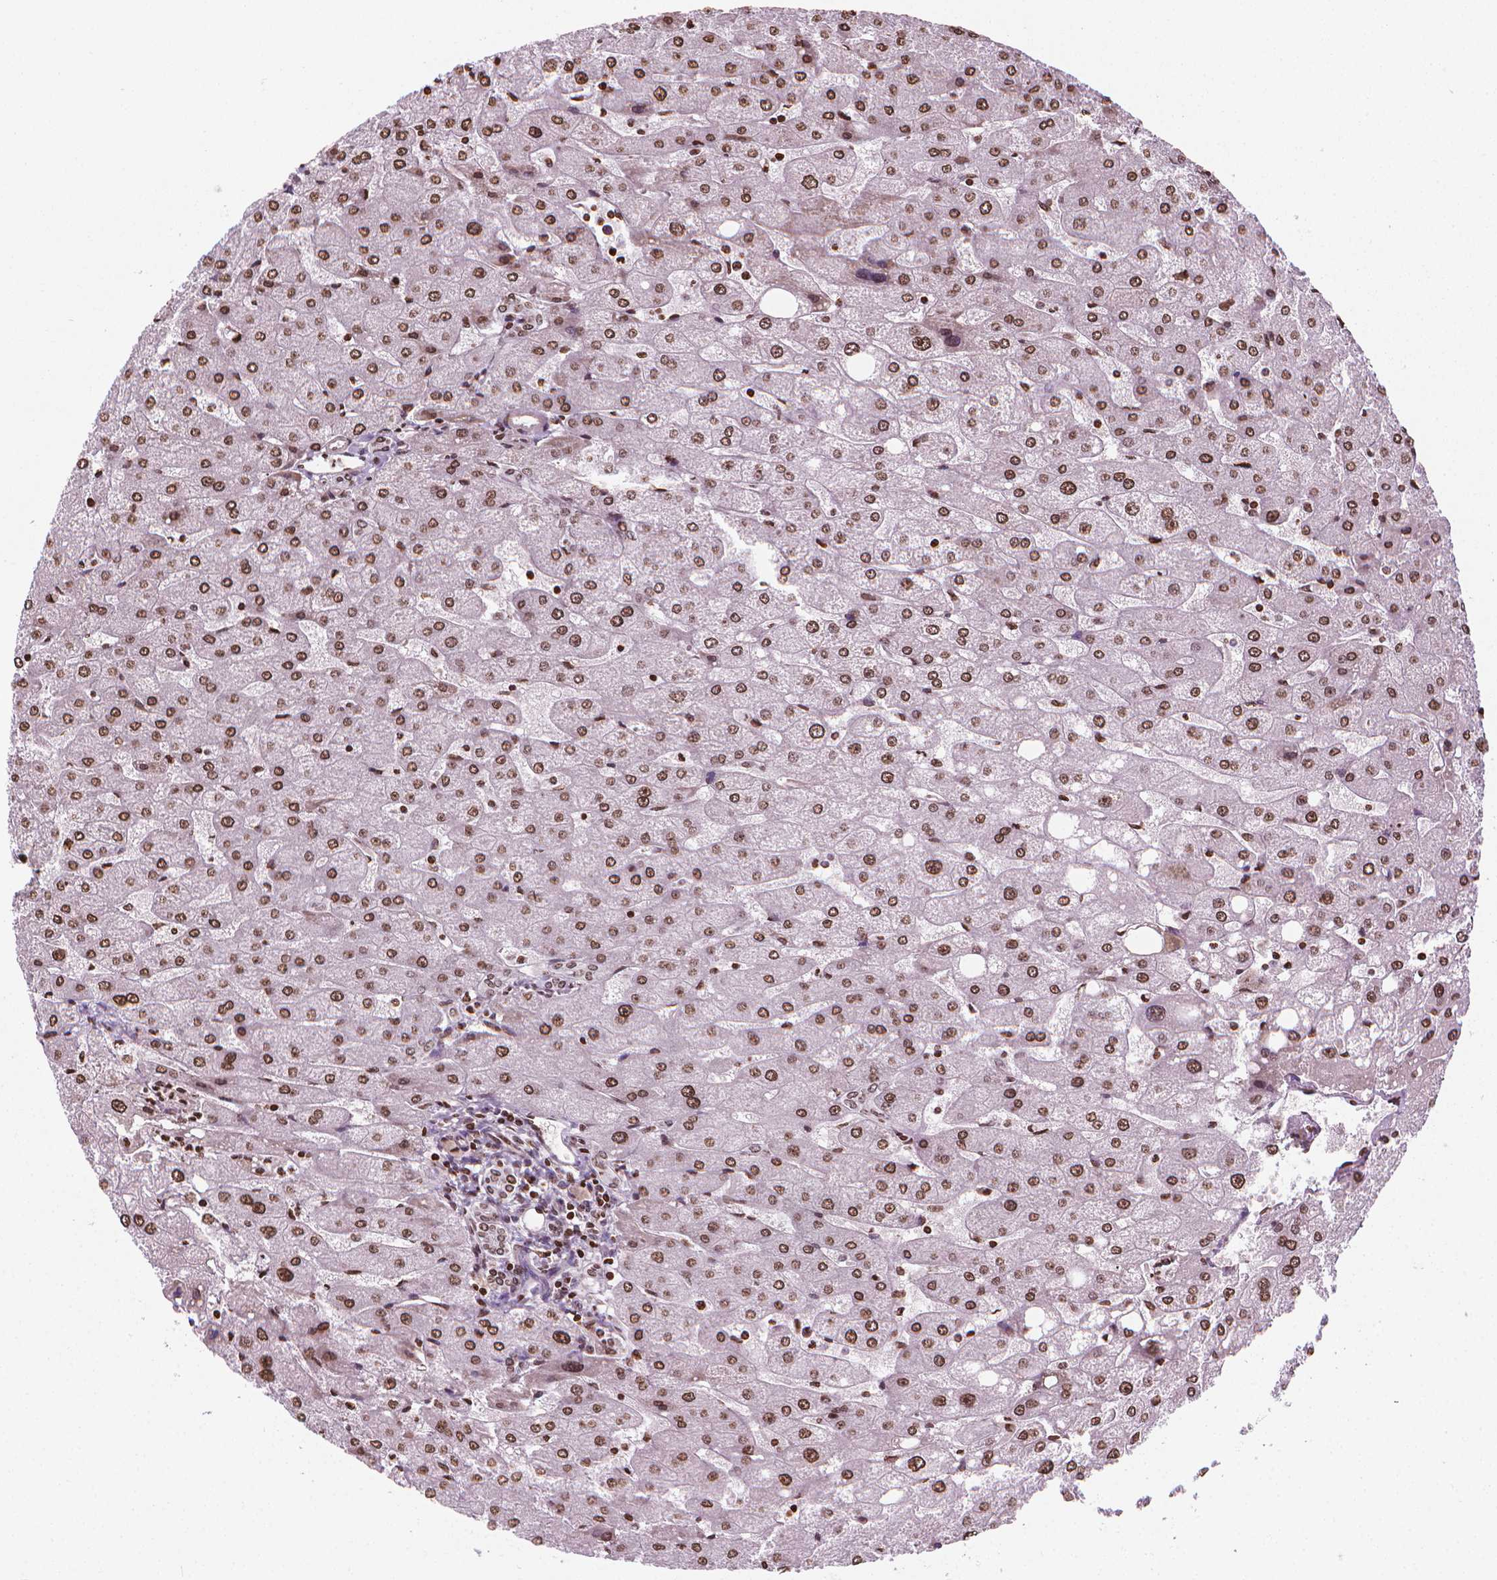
{"staining": {"intensity": "weak", "quantity": ">75%", "location": "nuclear"}, "tissue": "liver", "cell_type": "Cholangiocytes", "image_type": "normal", "snomed": [{"axis": "morphology", "description": "Normal tissue, NOS"}, {"axis": "topography", "description": "Liver"}], "caption": "Immunohistochemistry (IHC) photomicrograph of unremarkable liver stained for a protein (brown), which shows low levels of weak nuclear staining in about >75% of cholangiocytes.", "gene": "PIP4K2A", "patient": {"sex": "male", "age": 67}}